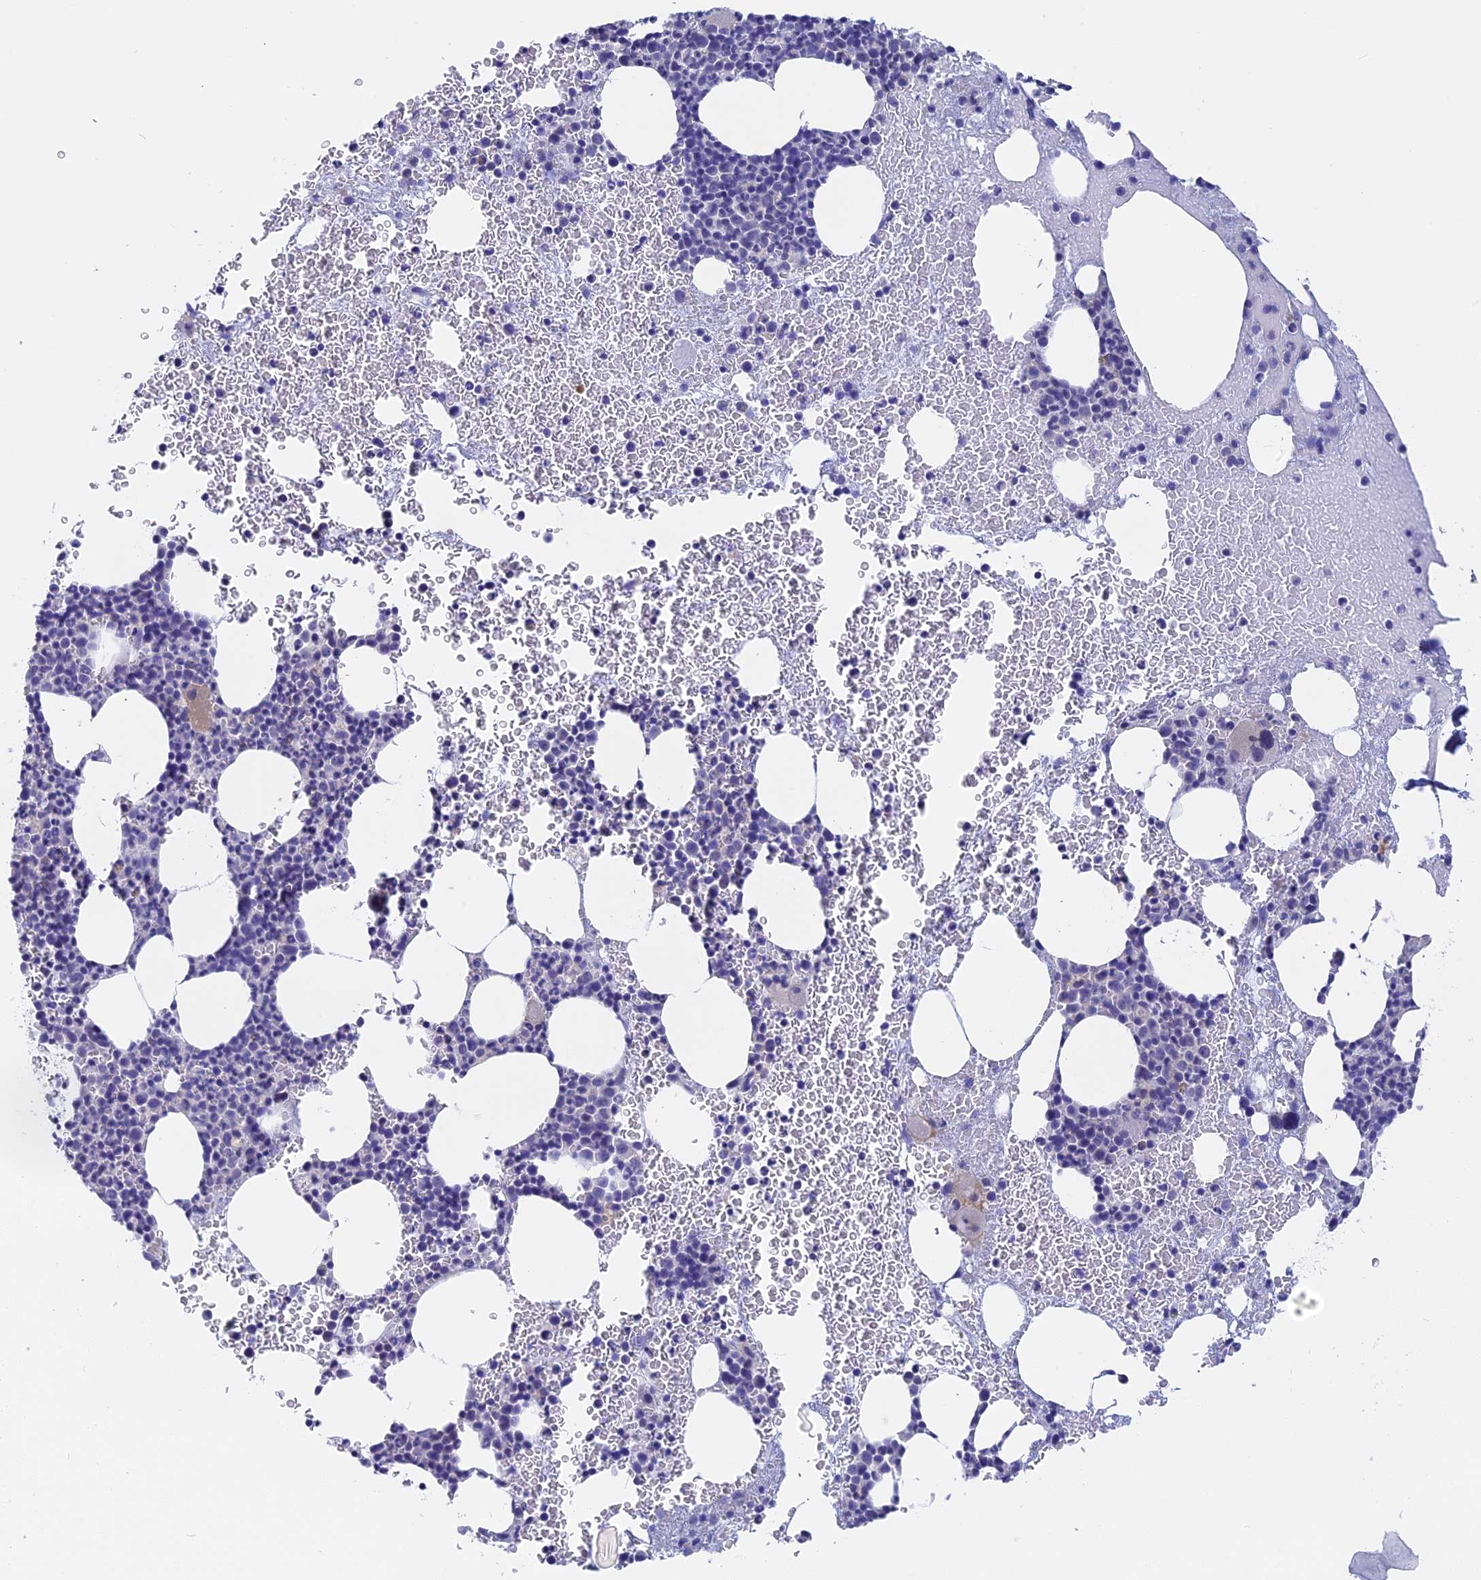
{"staining": {"intensity": "negative", "quantity": "none", "location": "none"}, "tissue": "bone marrow", "cell_type": "Hematopoietic cells", "image_type": "normal", "snomed": [{"axis": "morphology", "description": "Normal tissue, NOS"}, {"axis": "topography", "description": "Bone marrow"}], "caption": "Immunohistochemistry image of benign human bone marrow stained for a protein (brown), which demonstrates no expression in hematopoietic cells.", "gene": "GLB1L", "patient": {"sex": "female", "age": 83}}